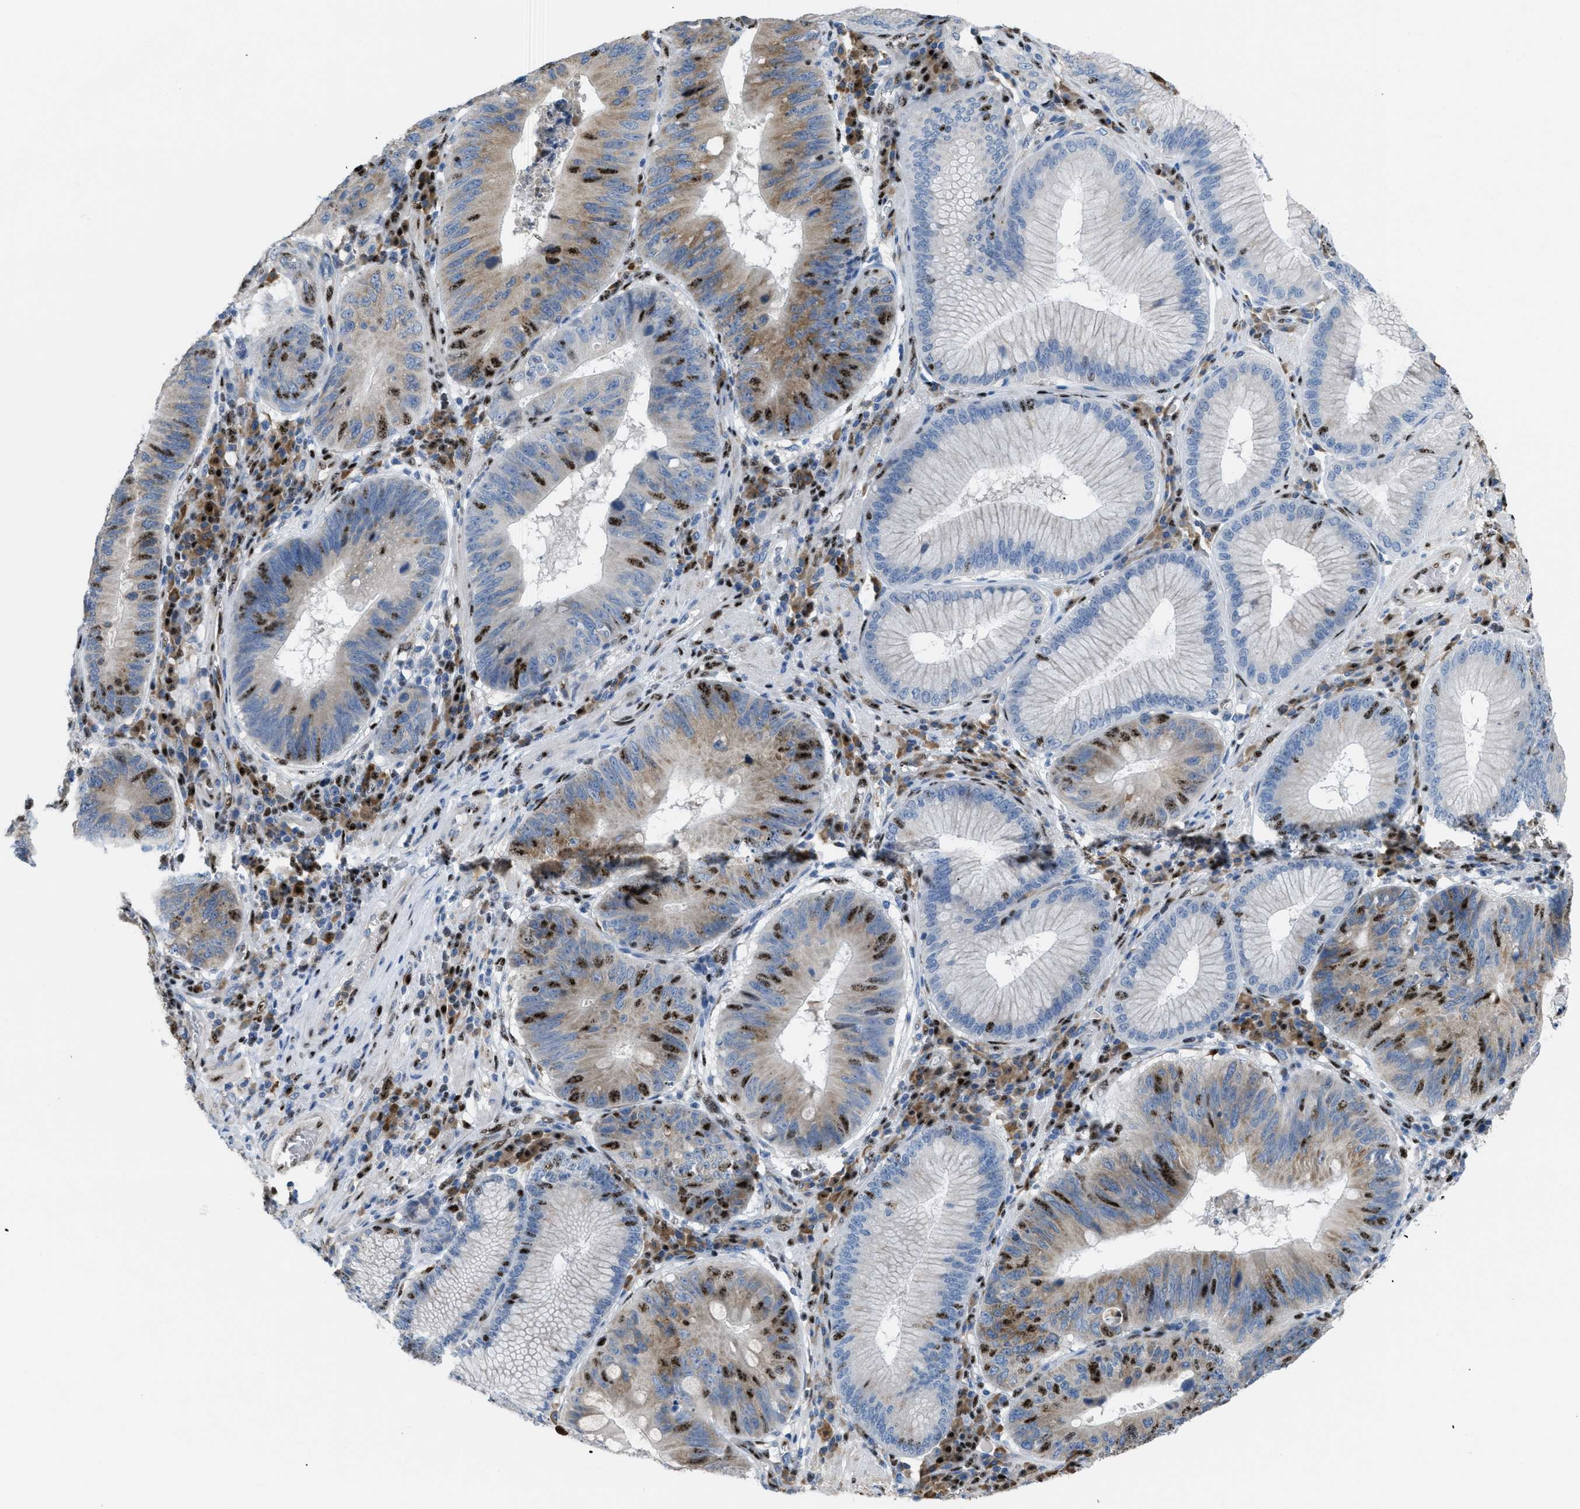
{"staining": {"intensity": "strong", "quantity": "25%-75%", "location": "nuclear"}, "tissue": "stomach cancer", "cell_type": "Tumor cells", "image_type": "cancer", "snomed": [{"axis": "morphology", "description": "Adenocarcinoma, NOS"}, {"axis": "topography", "description": "Stomach"}], "caption": "Stomach cancer (adenocarcinoma) was stained to show a protein in brown. There is high levels of strong nuclear expression in approximately 25%-75% of tumor cells.", "gene": "CDR2", "patient": {"sex": "male", "age": 59}}